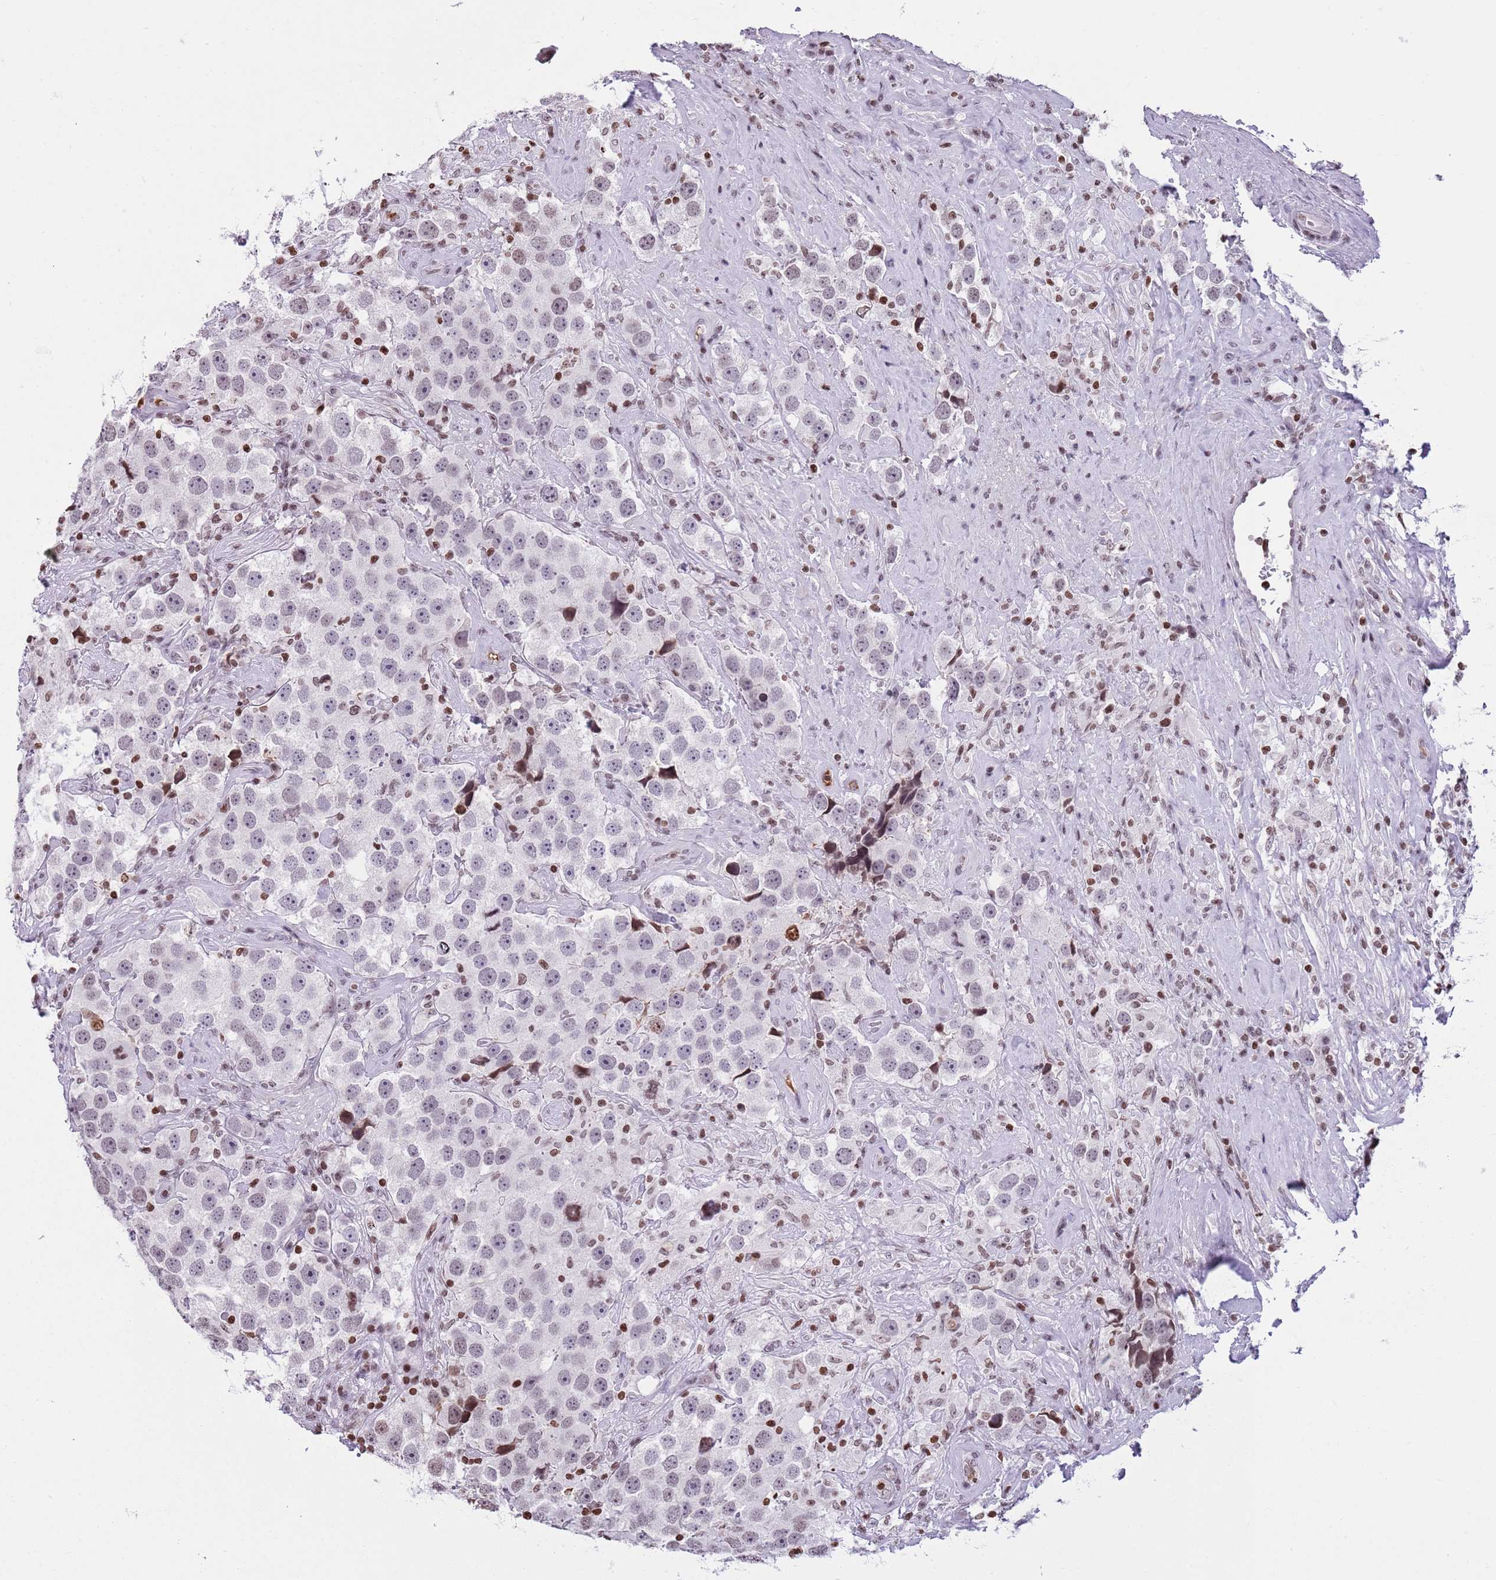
{"staining": {"intensity": "weak", "quantity": "<25%", "location": "nuclear"}, "tissue": "testis cancer", "cell_type": "Tumor cells", "image_type": "cancer", "snomed": [{"axis": "morphology", "description": "Seminoma, NOS"}, {"axis": "topography", "description": "Testis"}], "caption": "High power microscopy micrograph of an IHC image of testis seminoma, revealing no significant staining in tumor cells. Nuclei are stained in blue.", "gene": "KPNA3", "patient": {"sex": "male", "age": 49}}